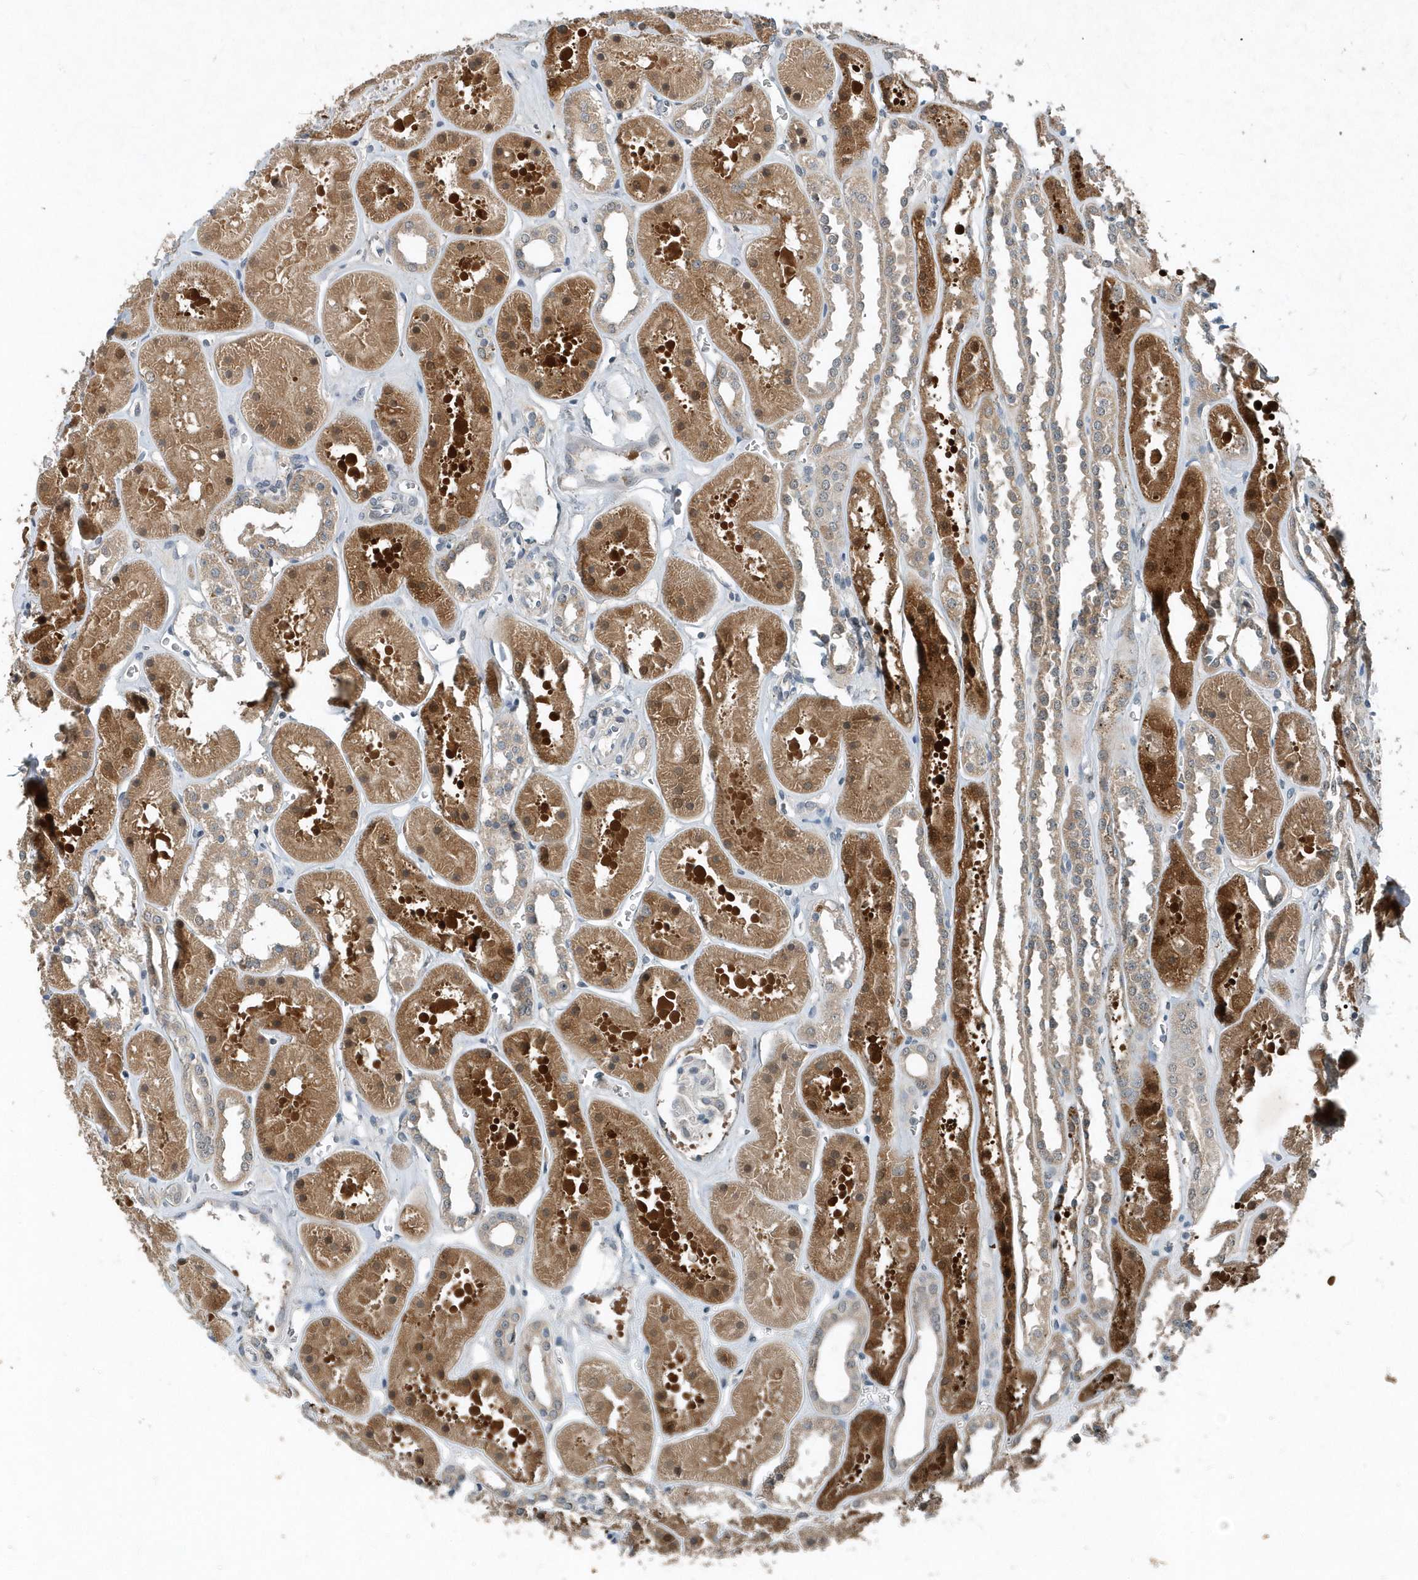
{"staining": {"intensity": "negative", "quantity": "none", "location": "none"}, "tissue": "kidney", "cell_type": "Cells in glomeruli", "image_type": "normal", "snomed": [{"axis": "morphology", "description": "Normal tissue, NOS"}, {"axis": "topography", "description": "Kidney"}], "caption": "Cells in glomeruli are negative for brown protein staining in benign kidney. (DAB immunohistochemistry visualized using brightfield microscopy, high magnification).", "gene": "SCFD2", "patient": {"sex": "female", "age": 41}}